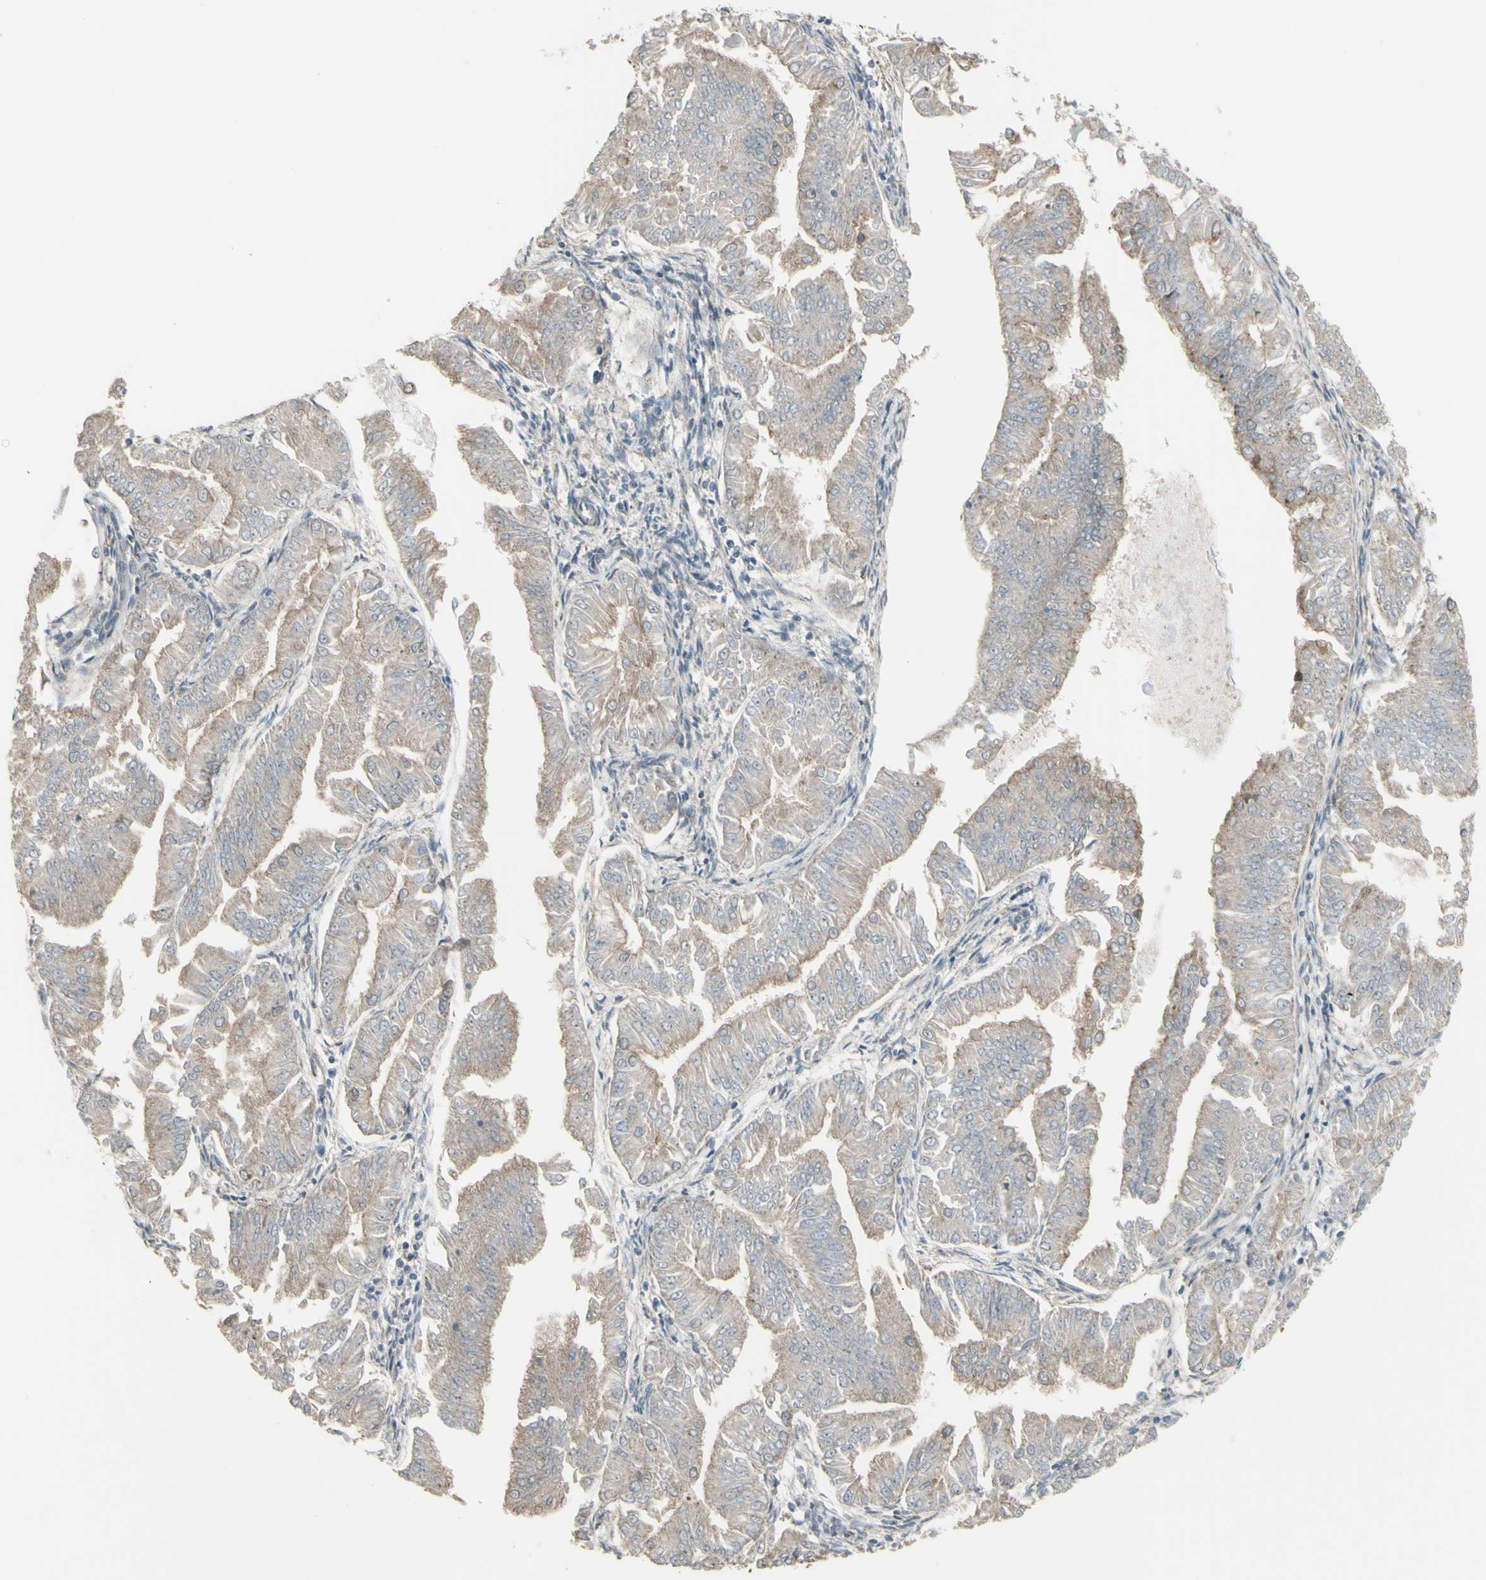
{"staining": {"intensity": "weak", "quantity": ">75%", "location": "cytoplasmic/membranous"}, "tissue": "endometrial cancer", "cell_type": "Tumor cells", "image_type": "cancer", "snomed": [{"axis": "morphology", "description": "Adenocarcinoma, NOS"}, {"axis": "topography", "description": "Endometrium"}], "caption": "Human endometrial cancer (adenocarcinoma) stained for a protein (brown) exhibits weak cytoplasmic/membranous positive expression in about >75% of tumor cells.", "gene": "GRAMD1B", "patient": {"sex": "female", "age": 53}}